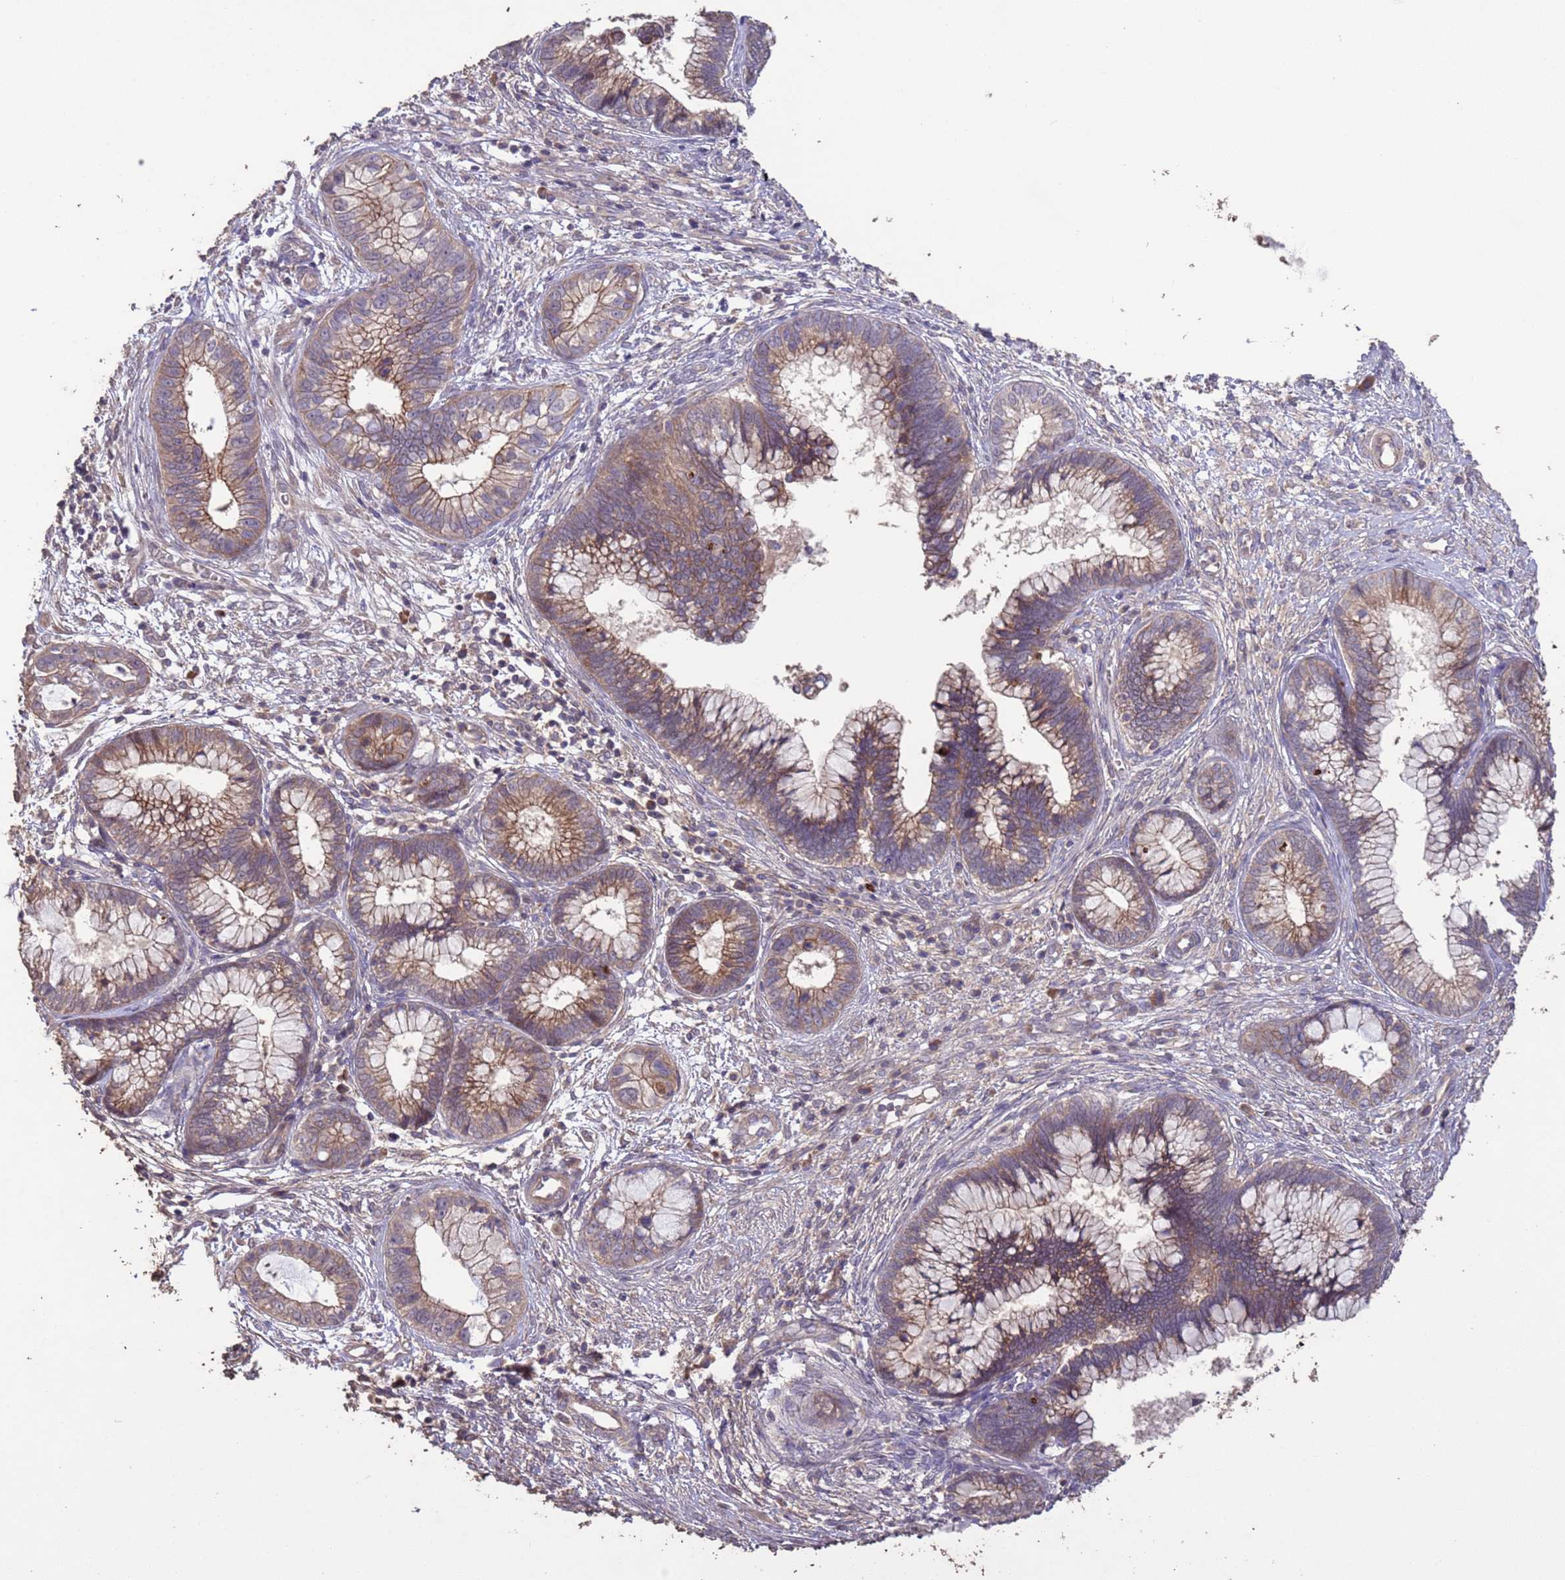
{"staining": {"intensity": "moderate", "quantity": ">75%", "location": "cytoplasmic/membranous"}, "tissue": "cervical cancer", "cell_type": "Tumor cells", "image_type": "cancer", "snomed": [{"axis": "morphology", "description": "Adenocarcinoma, NOS"}, {"axis": "topography", "description": "Cervix"}], "caption": "High-magnification brightfield microscopy of cervical adenocarcinoma stained with DAB (3,3'-diaminobenzidine) (brown) and counterstained with hematoxylin (blue). tumor cells exhibit moderate cytoplasmic/membranous positivity is present in about>75% of cells.", "gene": "SLC9B2", "patient": {"sex": "female", "age": 44}}